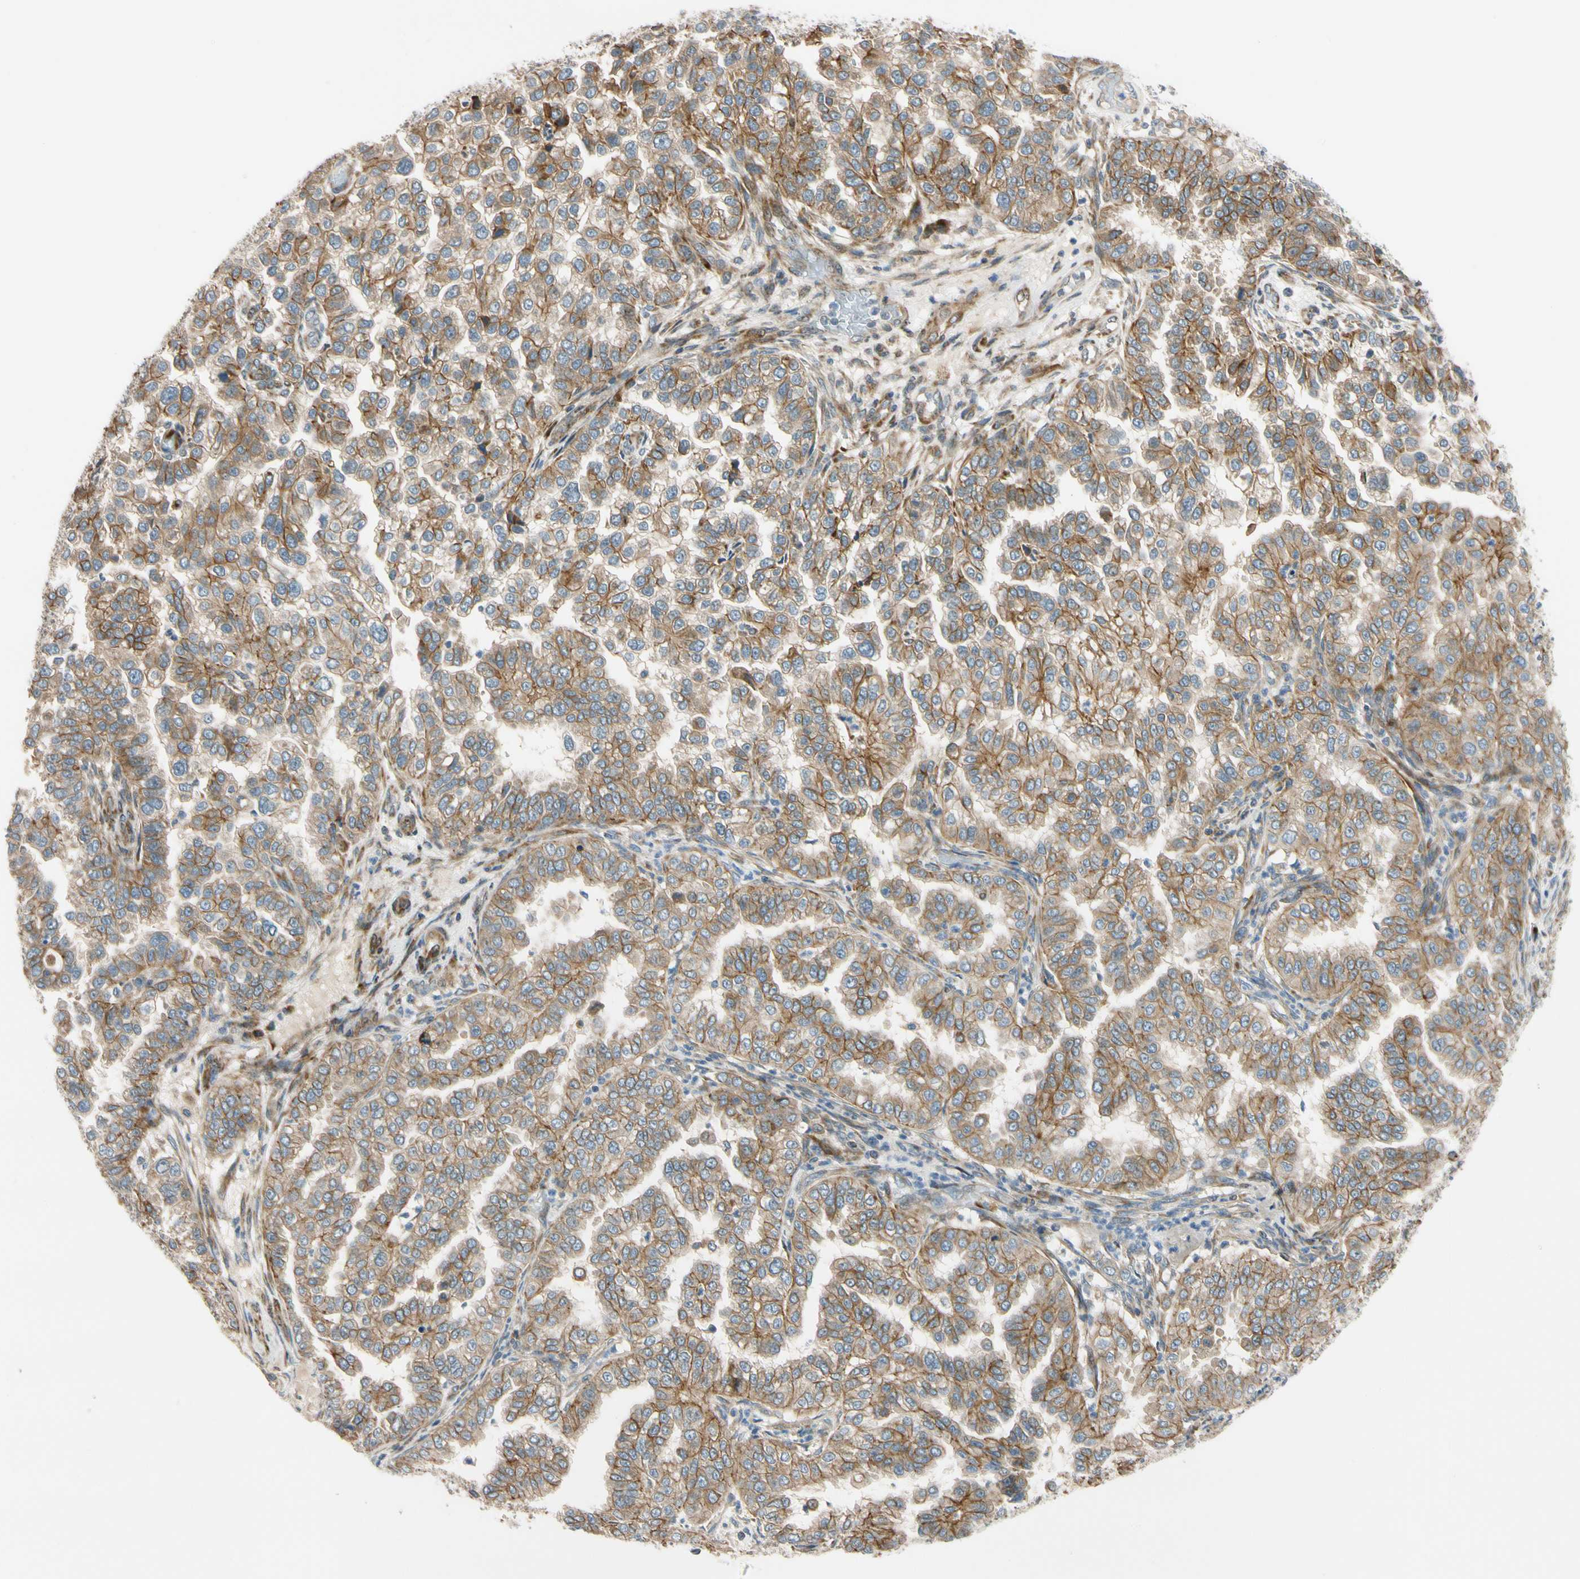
{"staining": {"intensity": "moderate", "quantity": ">75%", "location": "cytoplasmic/membranous"}, "tissue": "endometrial cancer", "cell_type": "Tumor cells", "image_type": "cancer", "snomed": [{"axis": "morphology", "description": "Adenocarcinoma, NOS"}, {"axis": "topography", "description": "Endometrium"}], "caption": "Endometrial adenocarcinoma stained with immunohistochemistry shows moderate cytoplasmic/membranous positivity in about >75% of tumor cells. (IHC, brightfield microscopy, high magnification).", "gene": "MST1R", "patient": {"sex": "female", "age": 85}}